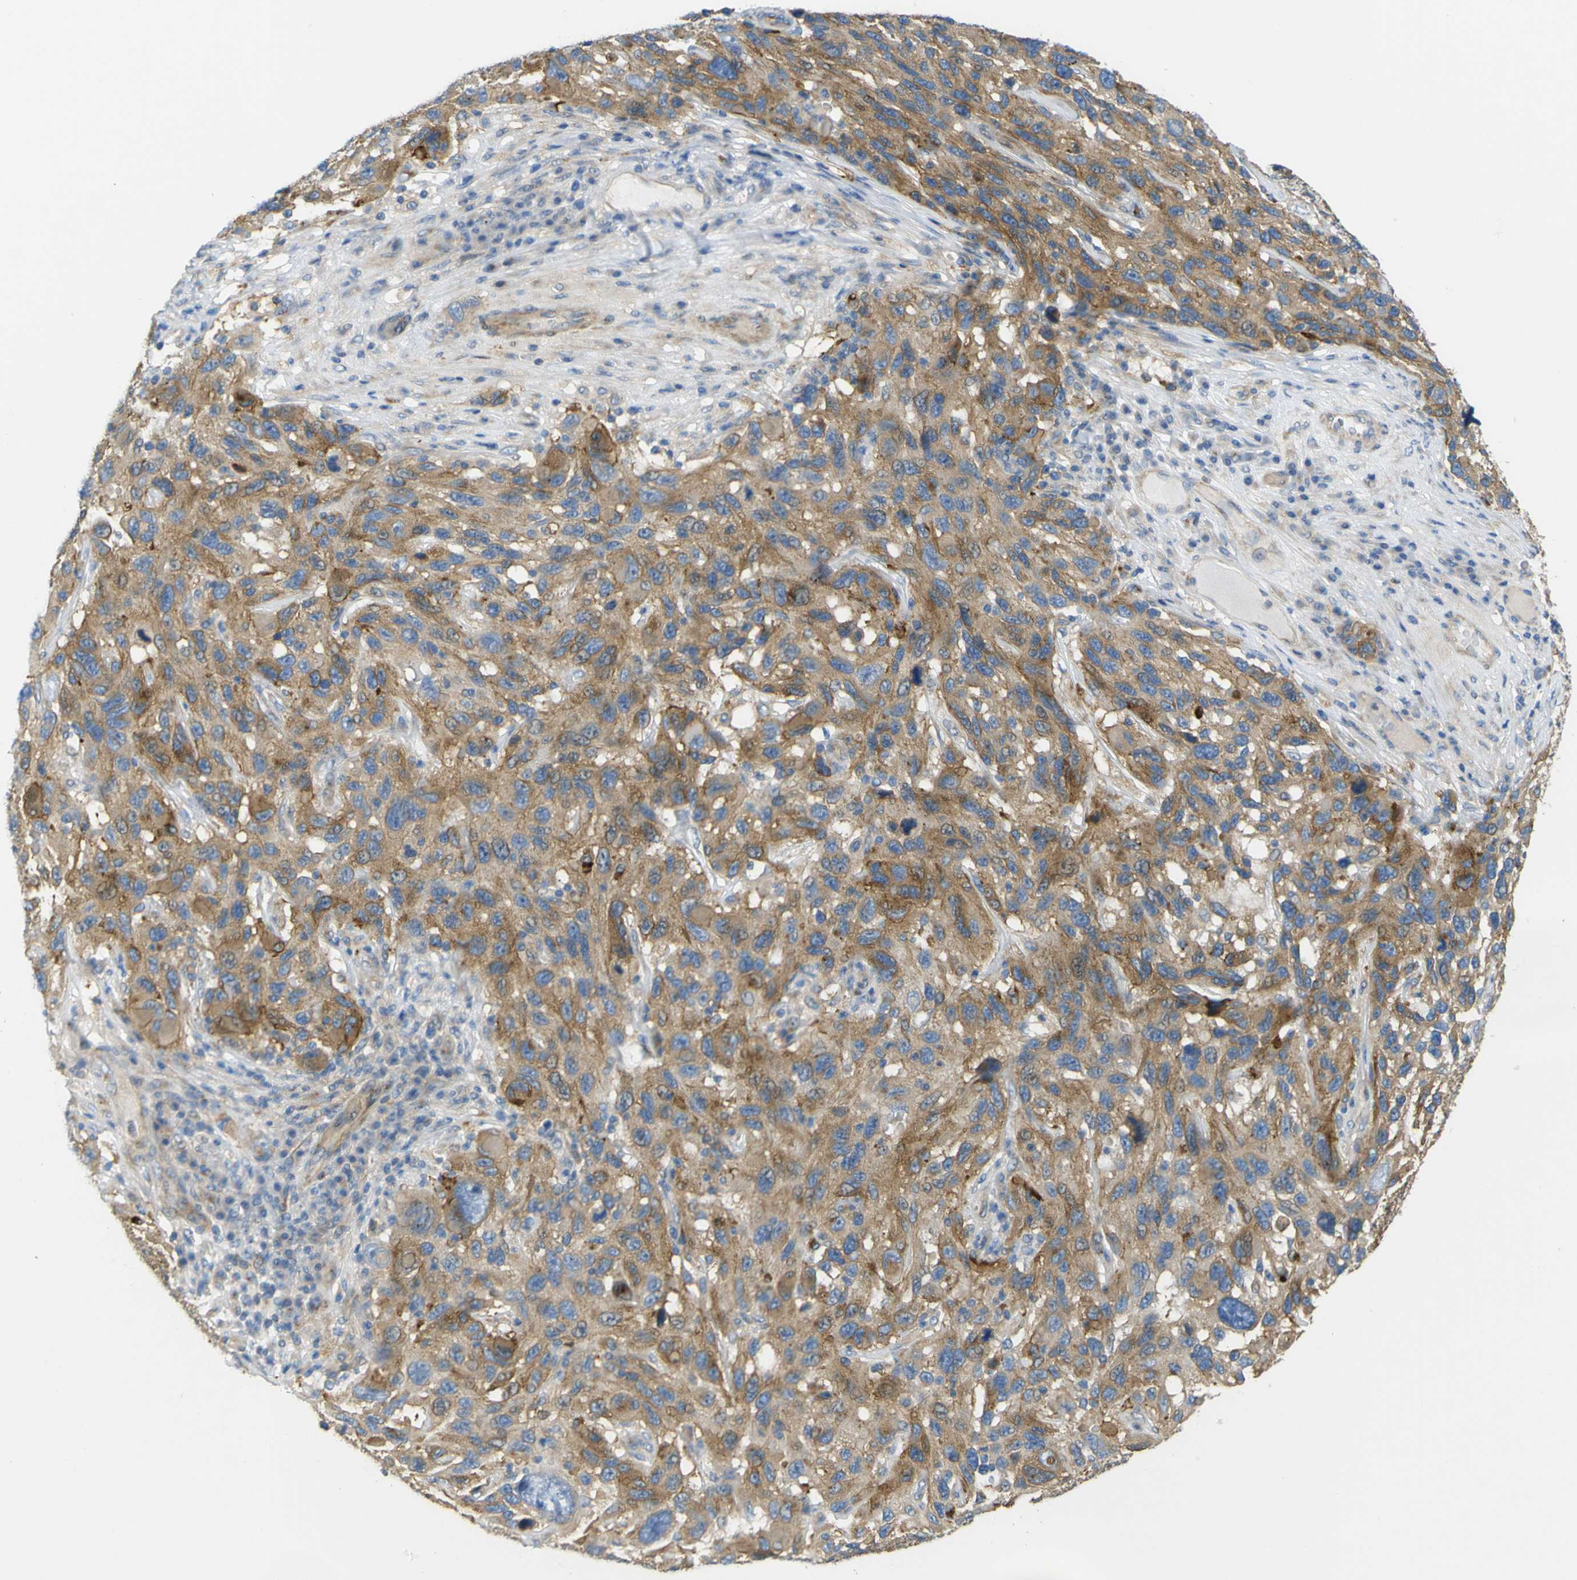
{"staining": {"intensity": "moderate", "quantity": ">75%", "location": "cytoplasmic/membranous"}, "tissue": "melanoma", "cell_type": "Tumor cells", "image_type": "cancer", "snomed": [{"axis": "morphology", "description": "Malignant melanoma, NOS"}, {"axis": "topography", "description": "Skin"}], "caption": "Protein expression analysis of human melanoma reveals moderate cytoplasmic/membranous staining in about >75% of tumor cells.", "gene": "SYPL1", "patient": {"sex": "male", "age": 53}}